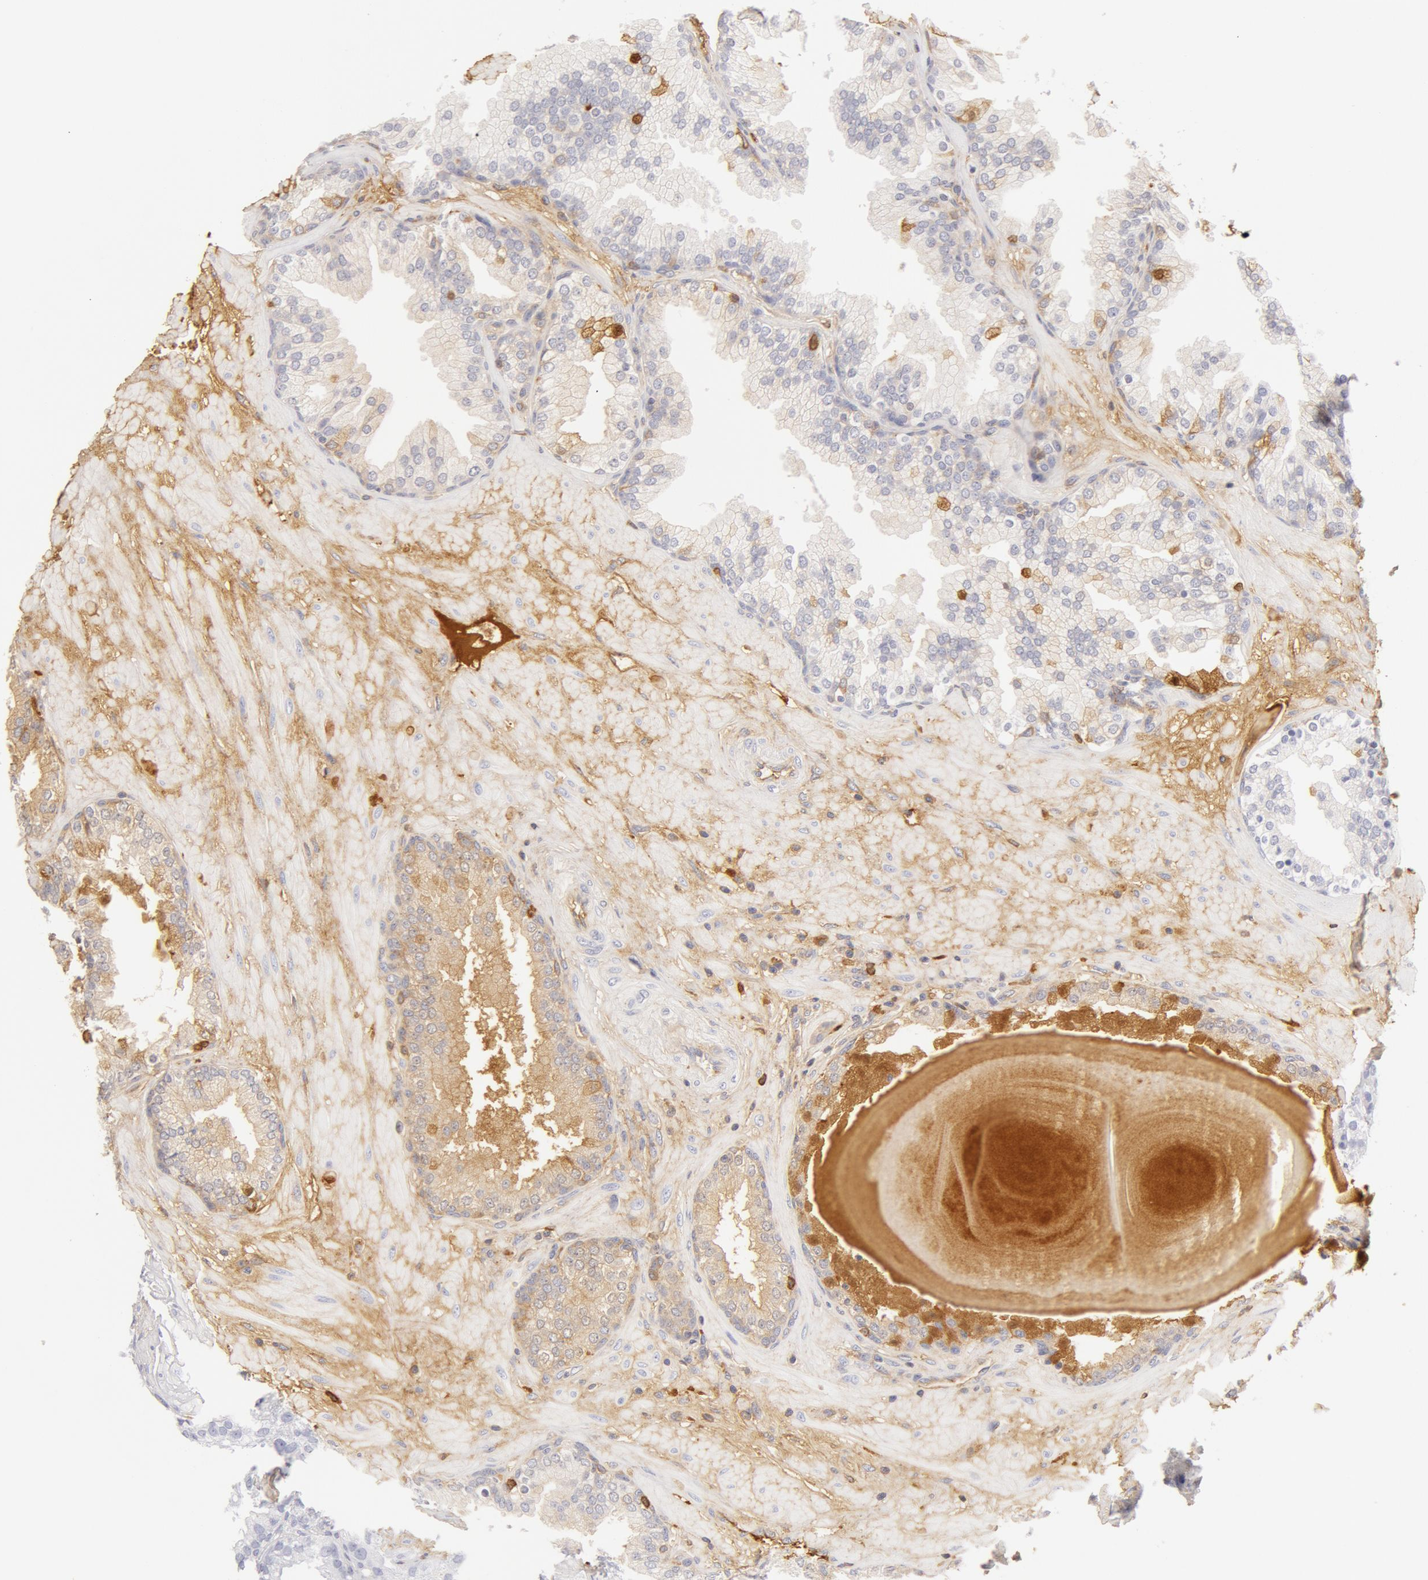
{"staining": {"intensity": "moderate", "quantity": "25%-75%", "location": "cytoplasmic/membranous"}, "tissue": "prostate", "cell_type": "Glandular cells", "image_type": "normal", "snomed": [{"axis": "morphology", "description": "Normal tissue, NOS"}, {"axis": "topography", "description": "Prostate"}], "caption": "Protein expression by IHC shows moderate cytoplasmic/membranous staining in approximately 25%-75% of glandular cells in benign prostate.", "gene": "GC", "patient": {"sex": "male", "age": 51}}